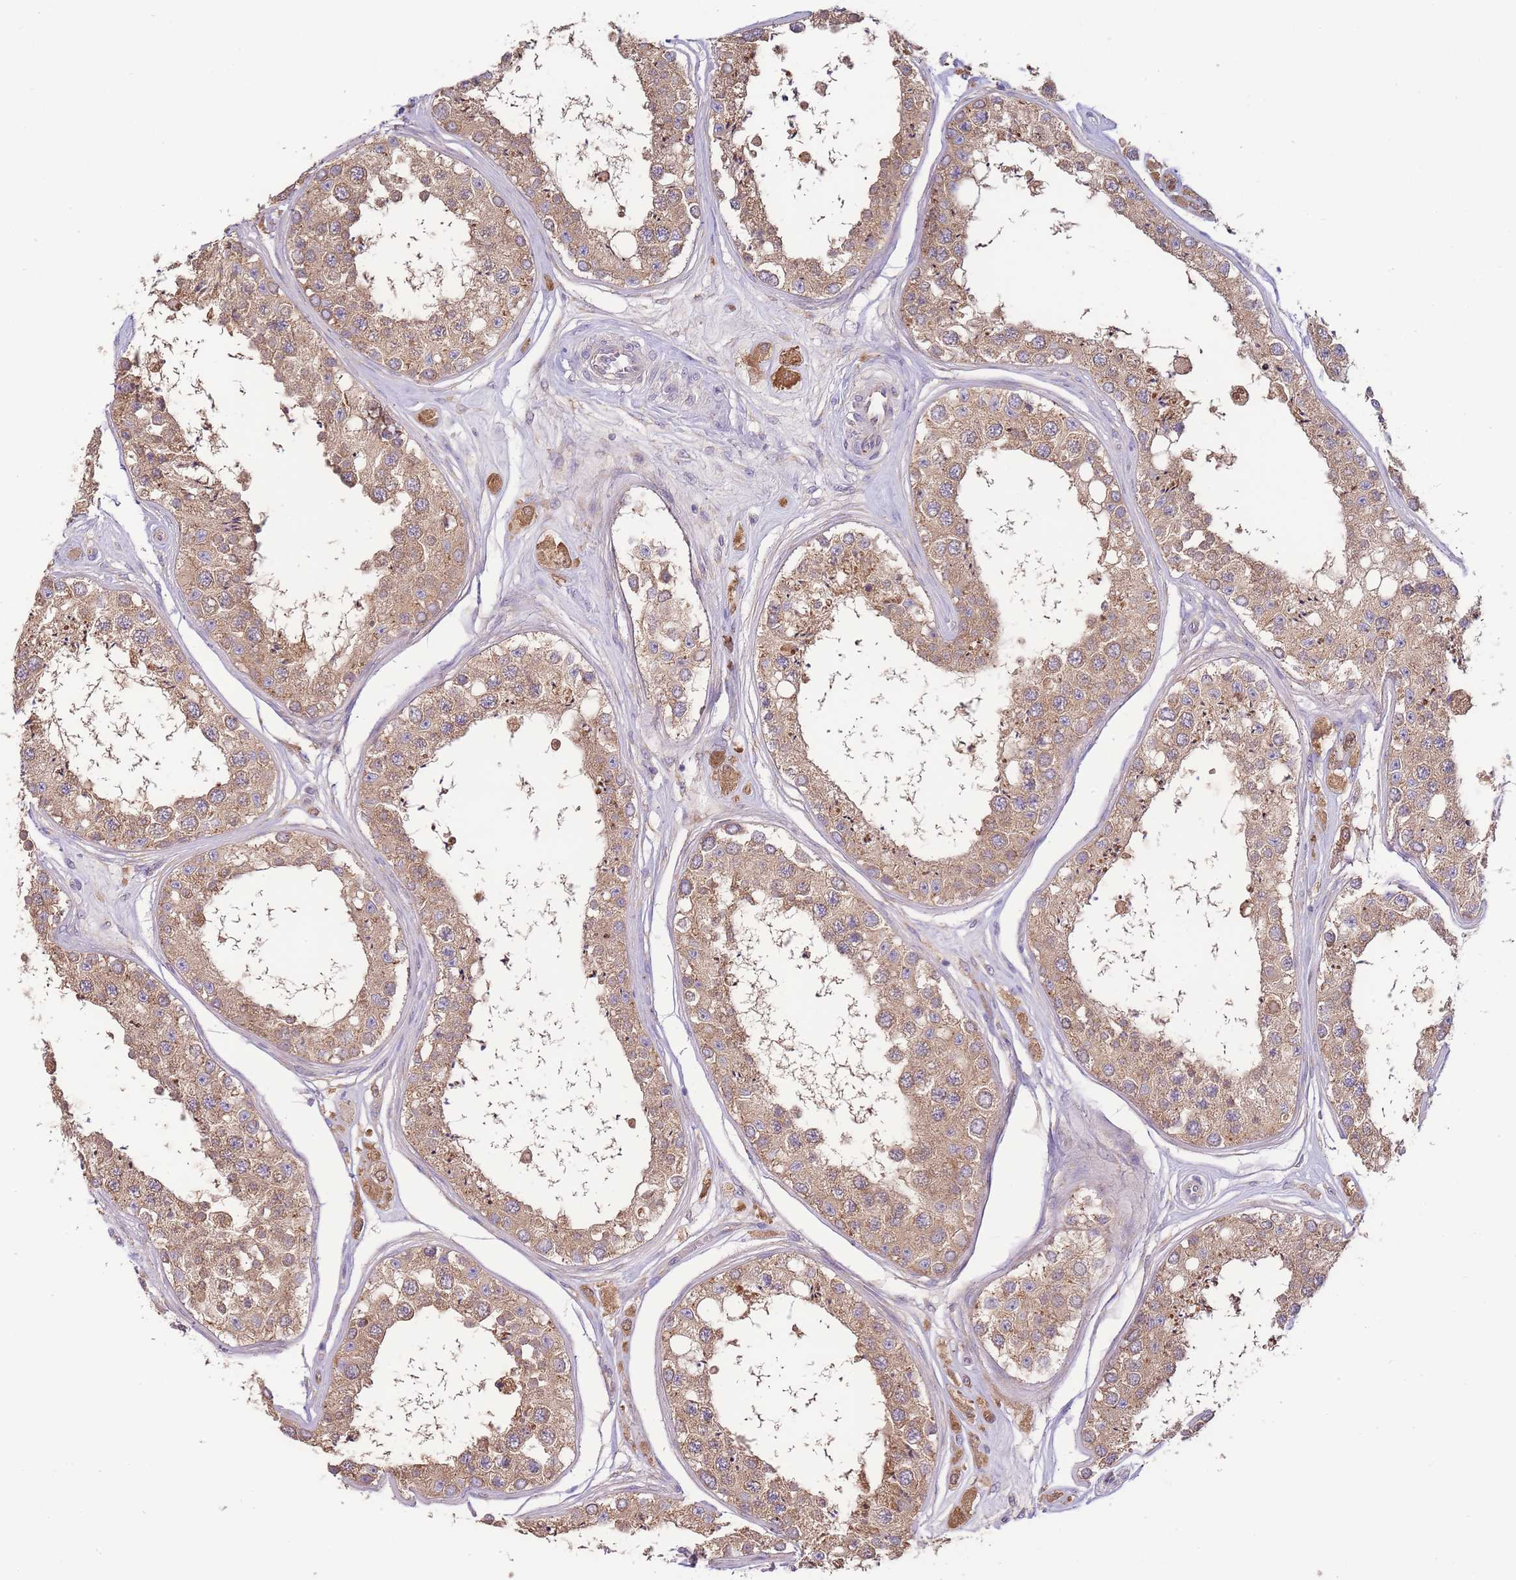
{"staining": {"intensity": "moderate", "quantity": ">75%", "location": "cytoplasmic/membranous"}, "tissue": "testis", "cell_type": "Cells in seminiferous ducts", "image_type": "normal", "snomed": [{"axis": "morphology", "description": "Normal tissue, NOS"}, {"axis": "topography", "description": "Testis"}], "caption": "The photomicrograph exhibits a brown stain indicating the presence of a protein in the cytoplasmic/membranous of cells in seminiferous ducts in testis. The protein of interest is stained brown, and the nuclei are stained in blue (DAB (3,3'-diaminobenzidine) IHC with brightfield microscopy, high magnification).", "gene": "BEX1", "patient": {"sex": "male", "age": 25}}